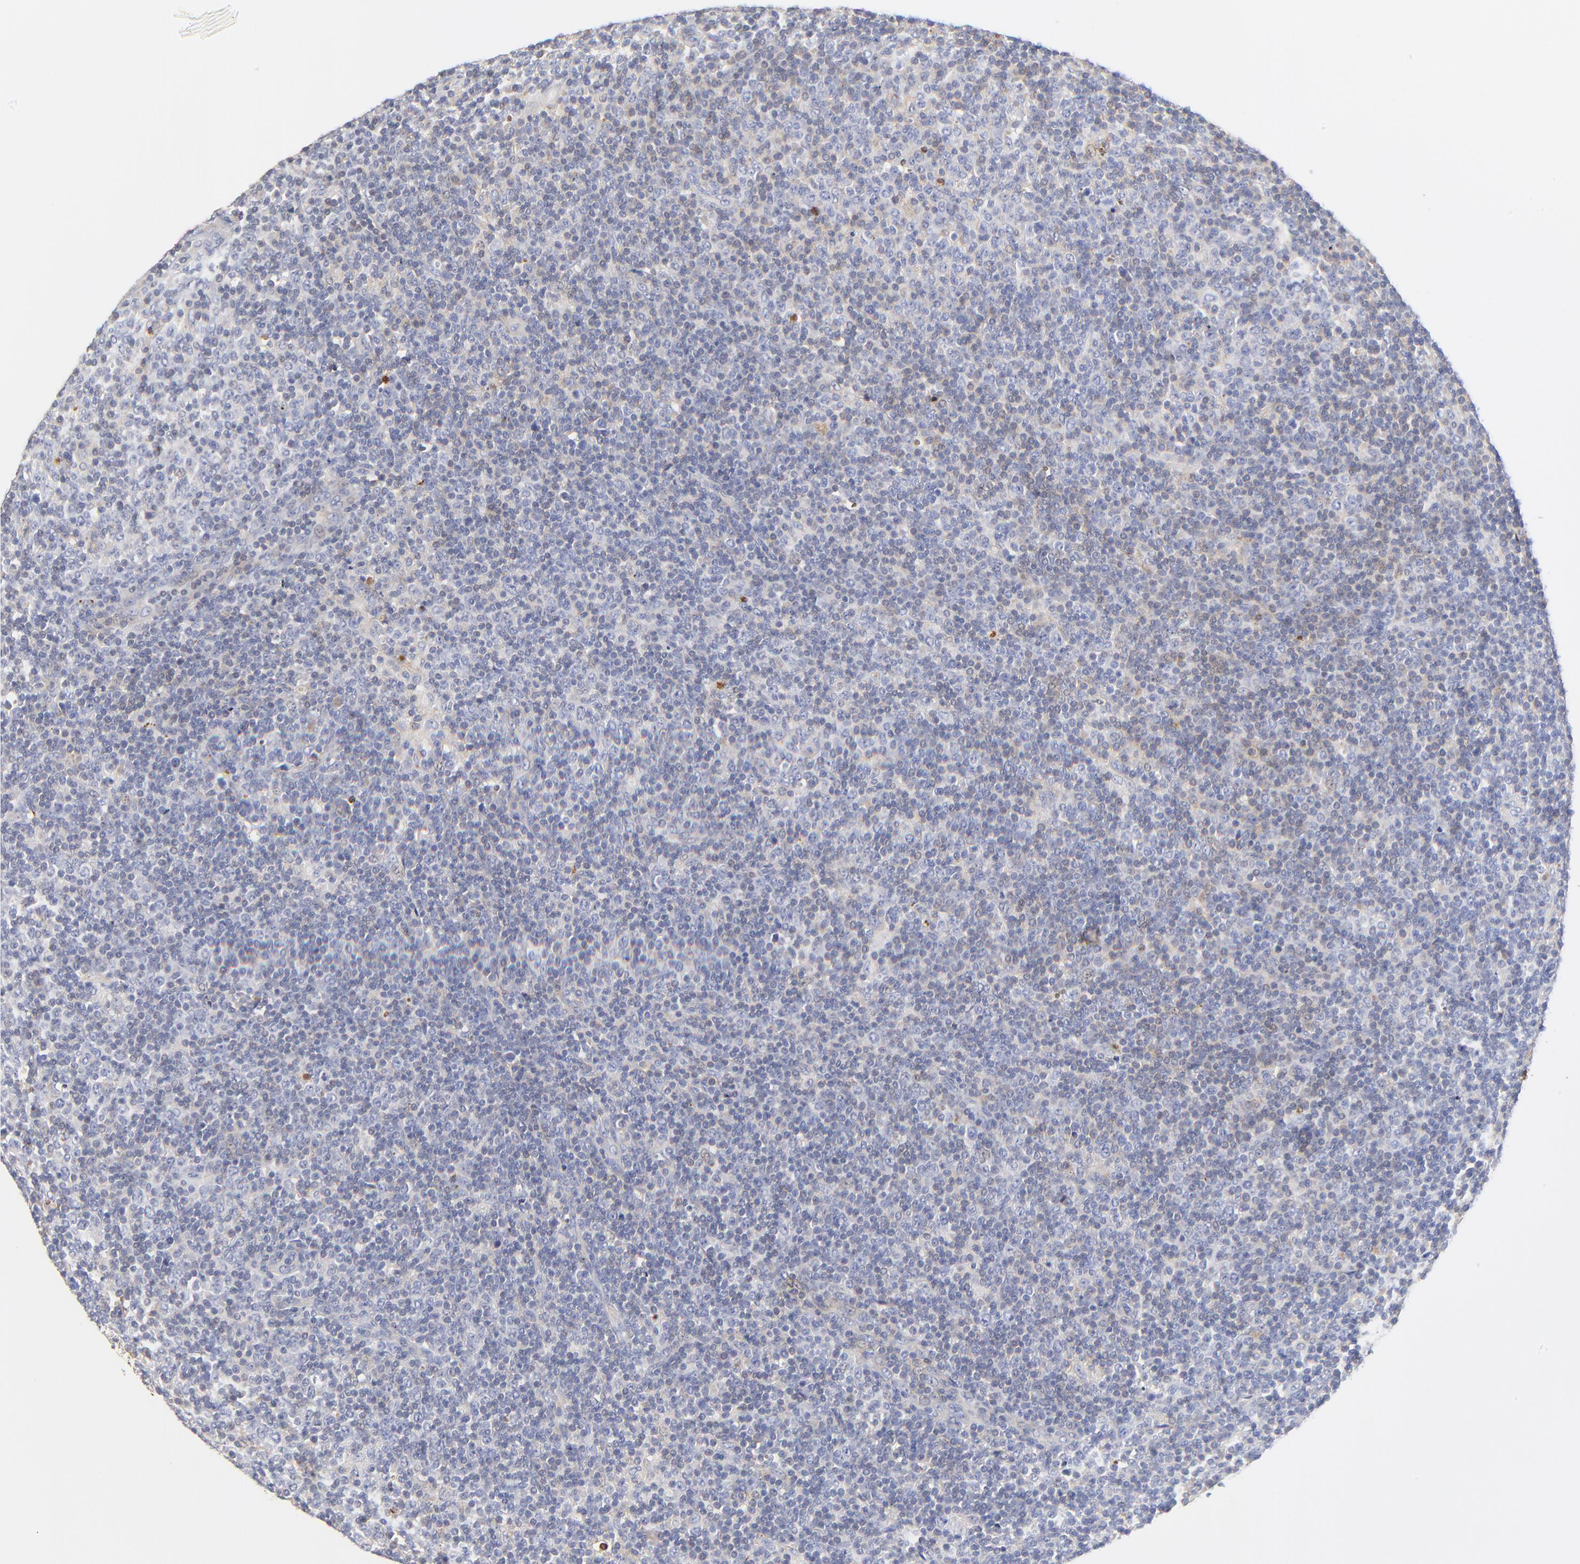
{"staining": {"intensity": "negative", "quantity": "none", "location": "none"}, "tissue": "lymphoma", "cell_type": "Tumor cells", "image_type": "cancer", "snomed": [{"axis": "morphology", "description": "Malignant lymphoma, non-Hodgkin's type, Low grade"}, {"axis": "topography", "description": "Lymph node"}], "caption": "Immunohistochemical staining of low-grade malignant lymphoma, non-Hodgkin's type demonstrates no significant staining in tumor cells.", "gene": "MDGA2", "patient": {"sex": "male", "age": 70}}